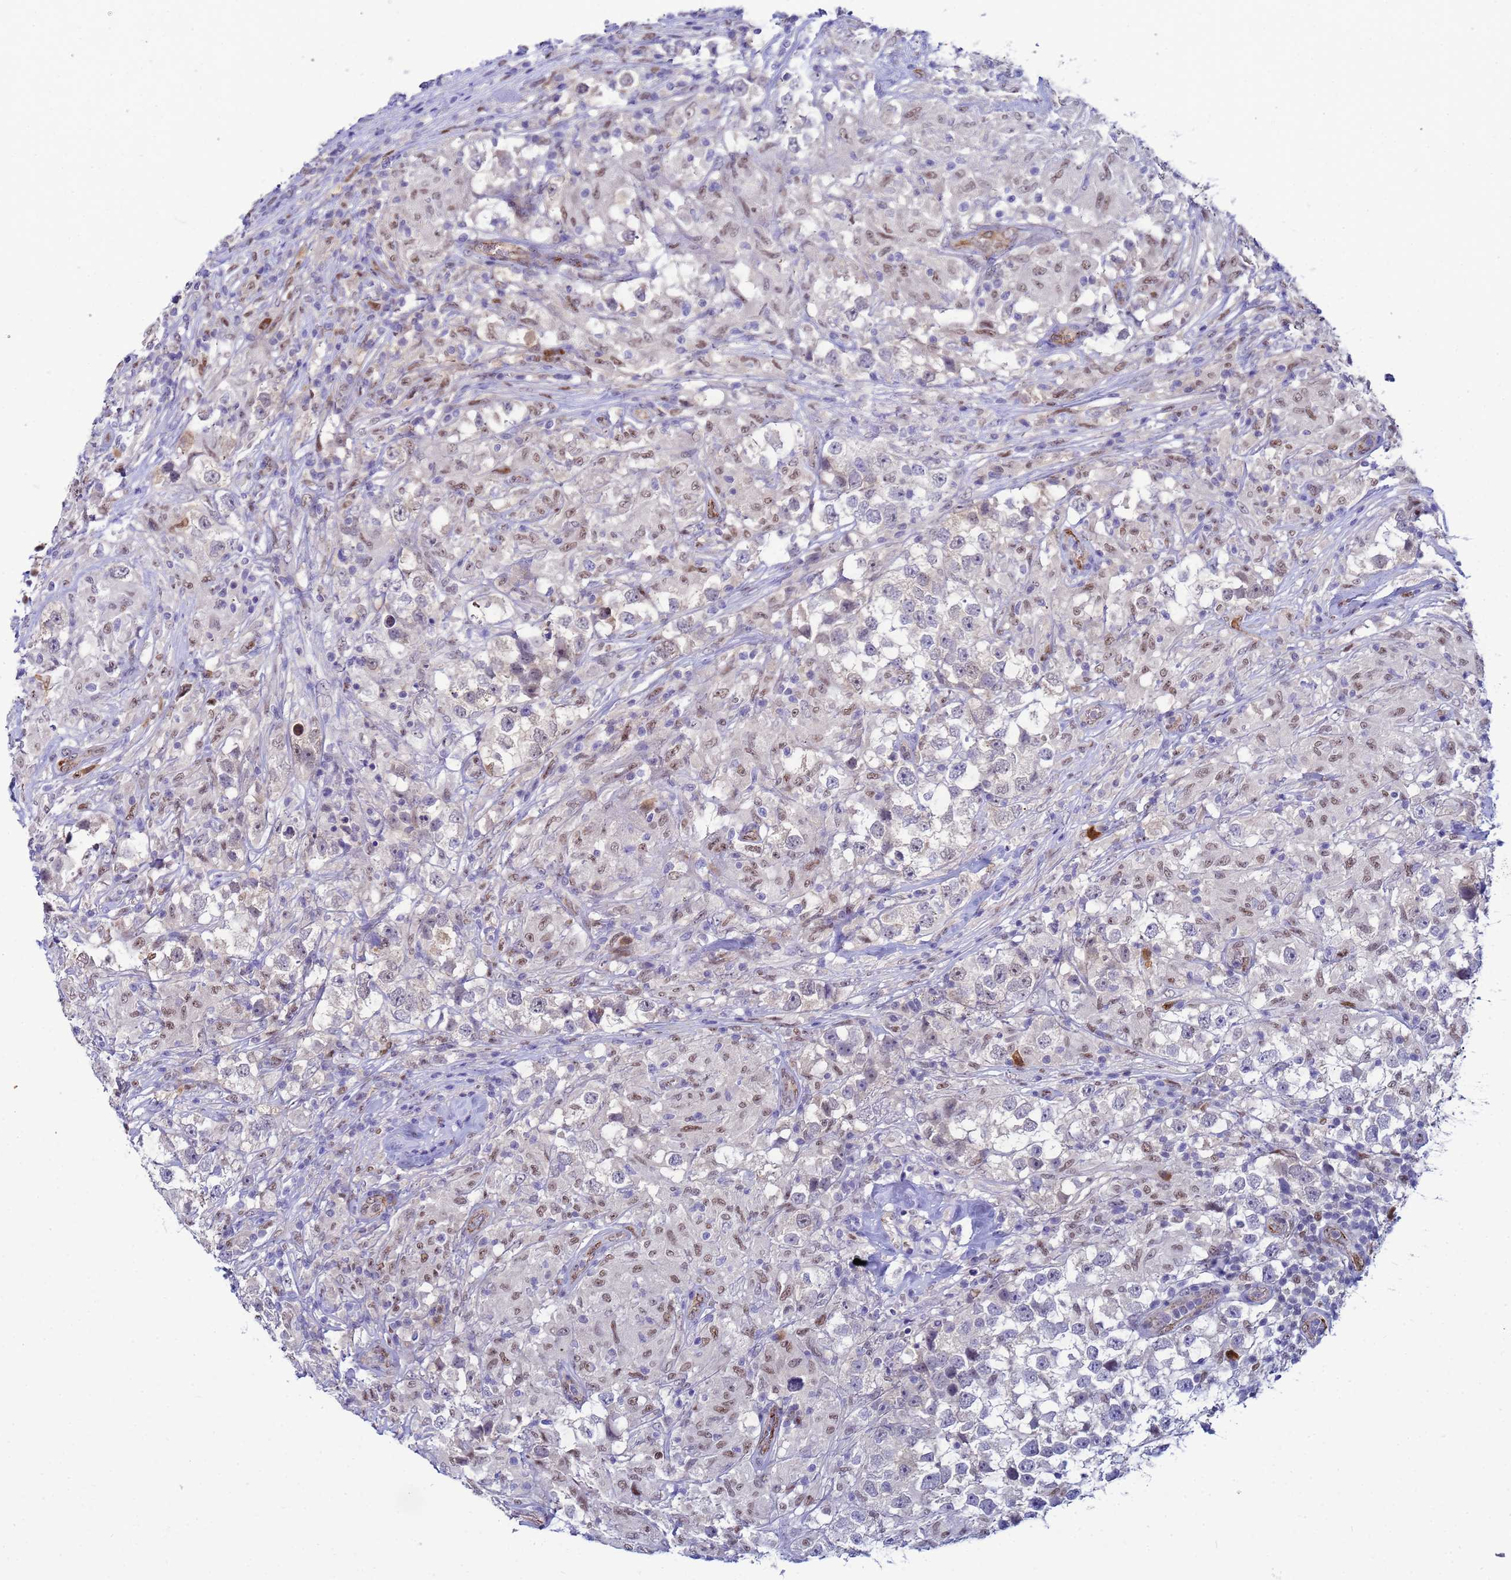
{"staining": {"intensity": "negative", "quantity": "none", "location": "none"}, "tissue": "testis cancer", "cell_type": "Tumor cells", "image_type": "cancer", "snomed": [{"axis": "morphology", "description": "Seminoma, NOS"}, {"axis": "topography", "description": "Testis"}], "caption": "This image is of testis seminoma stained with IHC to label a protein in brown with the nuclei are counter-stained blue. There is no positivity in tumor cells.", "gene": "SLC25A37", "patient": {"sex": "male", "age": 46}}